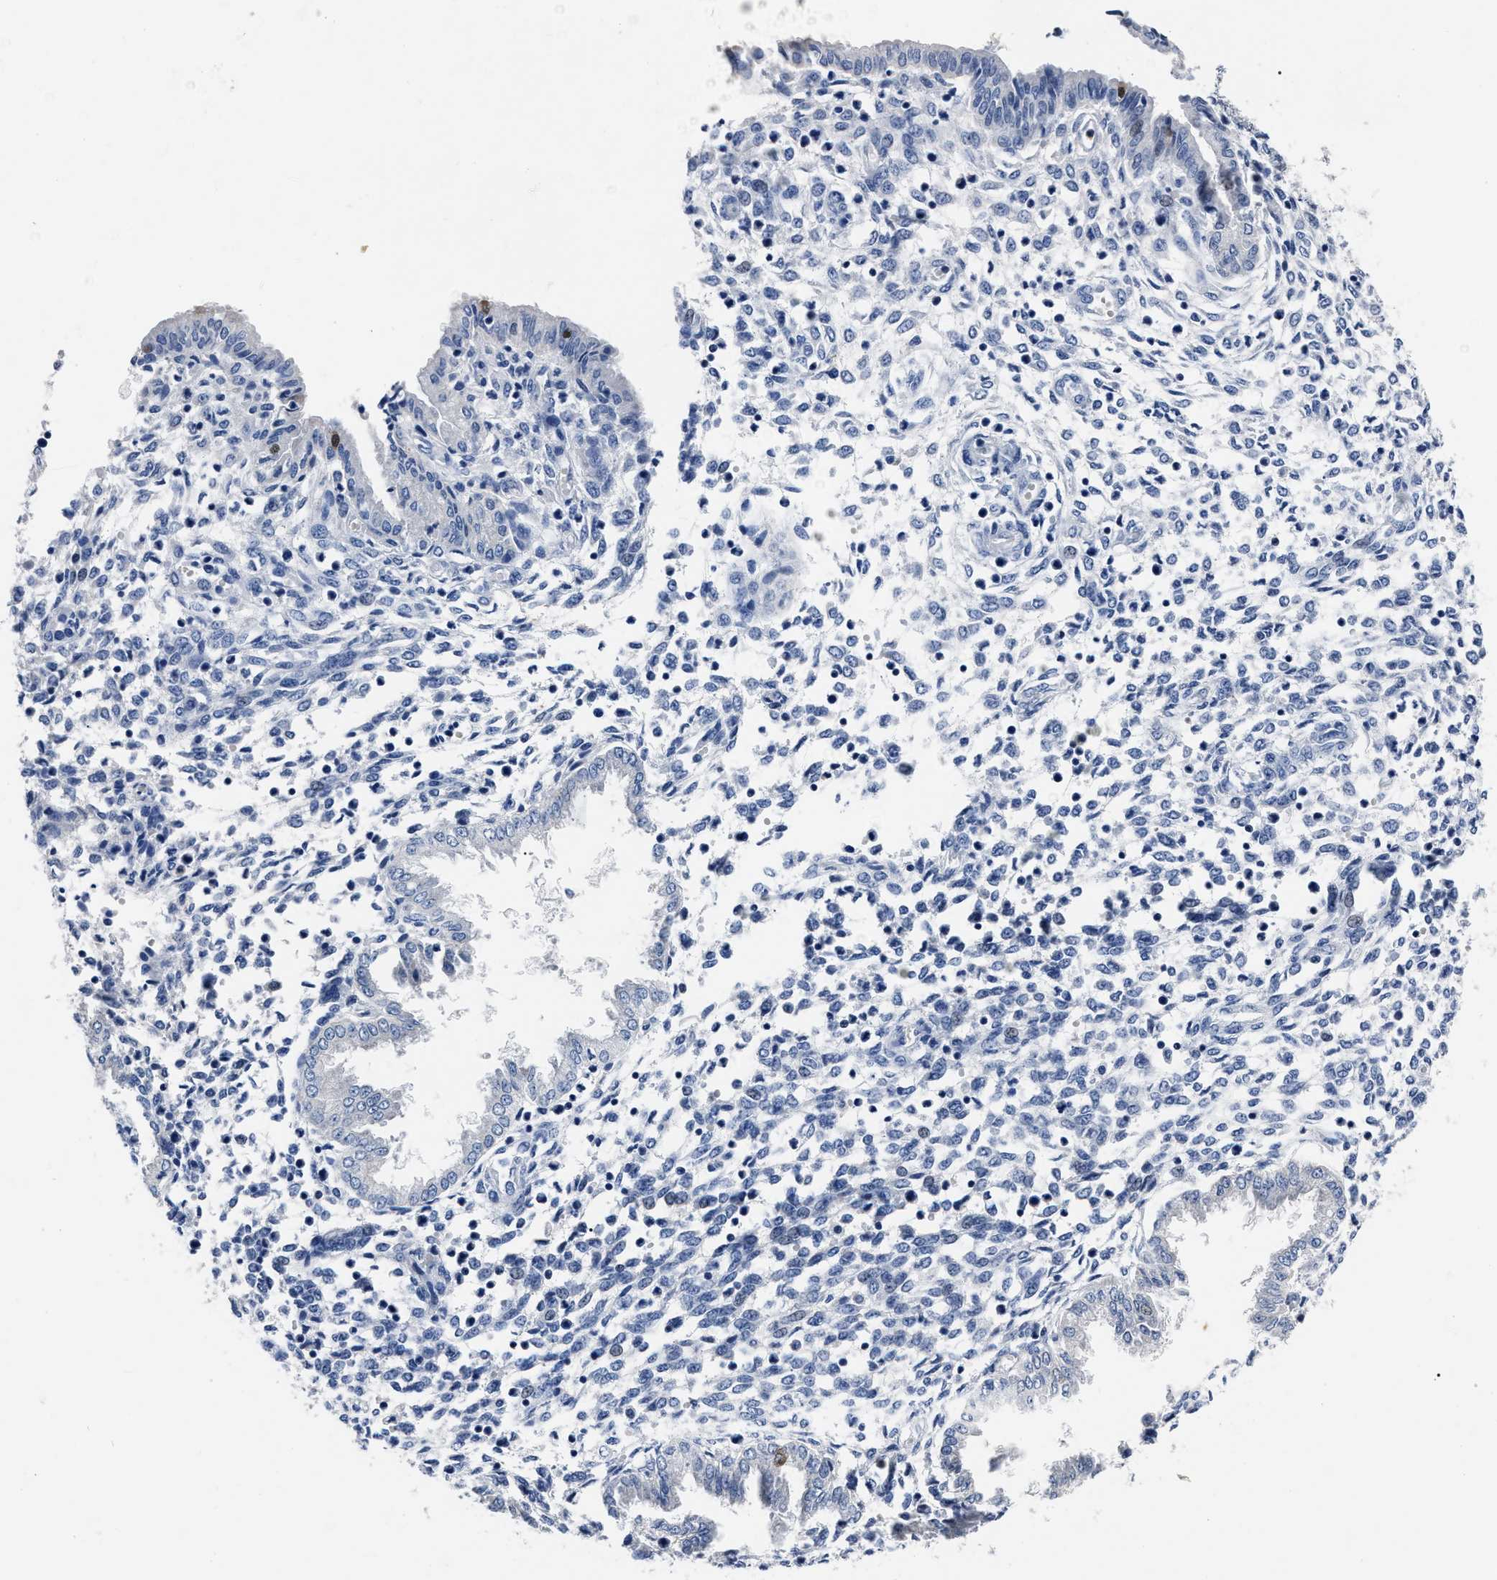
{"staining": {"intensity": "moderate", "quantity": "<25%", "location": "cytoplasmic/membranous"}, "tissue": "endometrium", "cell_type": "Cells in endometrial stroma", "image_type": "normal", "snomed": [{"axis": "morphology", "description": "Normal tissue, NOS"}, {"axis": "topography", "description": "Endometrium"}], "caption": "Protein staining displays moderate cytoplasmic/membranous staining in approximately <25% of cells in endometrial stroma in unremarkable endometrium.", "gene": "OR10G3", "patient": {"sex": "female", "age": 33}}